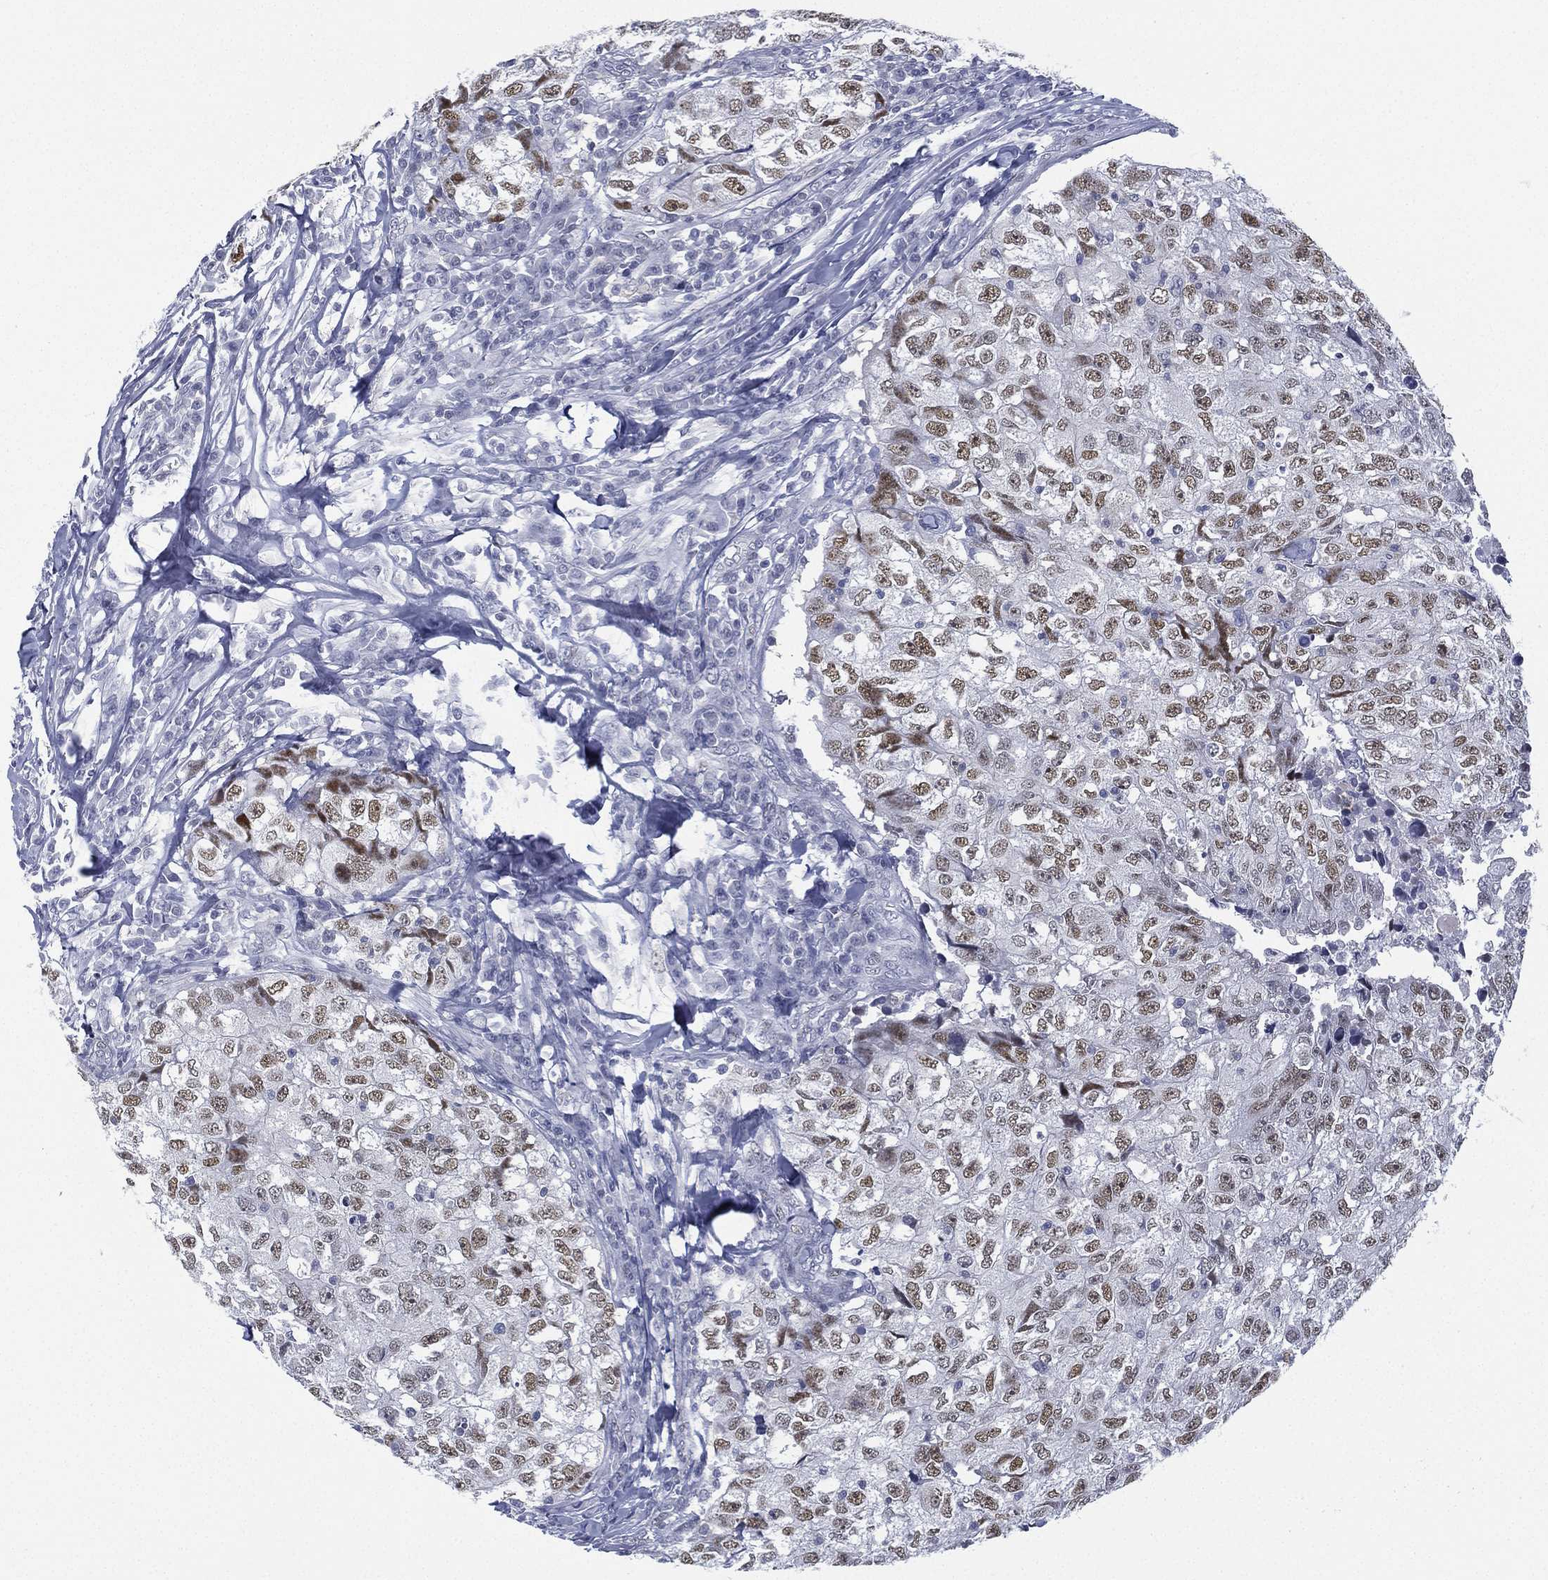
{"staining": {"intensity": "strong", "quantity": "25%-75%", "location": "nuclear"}, "tissue": "breast cancer", "cell_type": "Tumor cells", "image_type": "cancer", "snomed": [{"axis": "morphology", "description": "Duct carcinoma"}, {"axis": "topography", "description": "Breast"}], "caption": "Tumor cells display high levels of strong nuclear positivity in approximately 25%-75% of cells in breast cancer (intraductal carcinoma).", "gene": "ZNF711", "patient": {"sex": "female", "age": 30}}